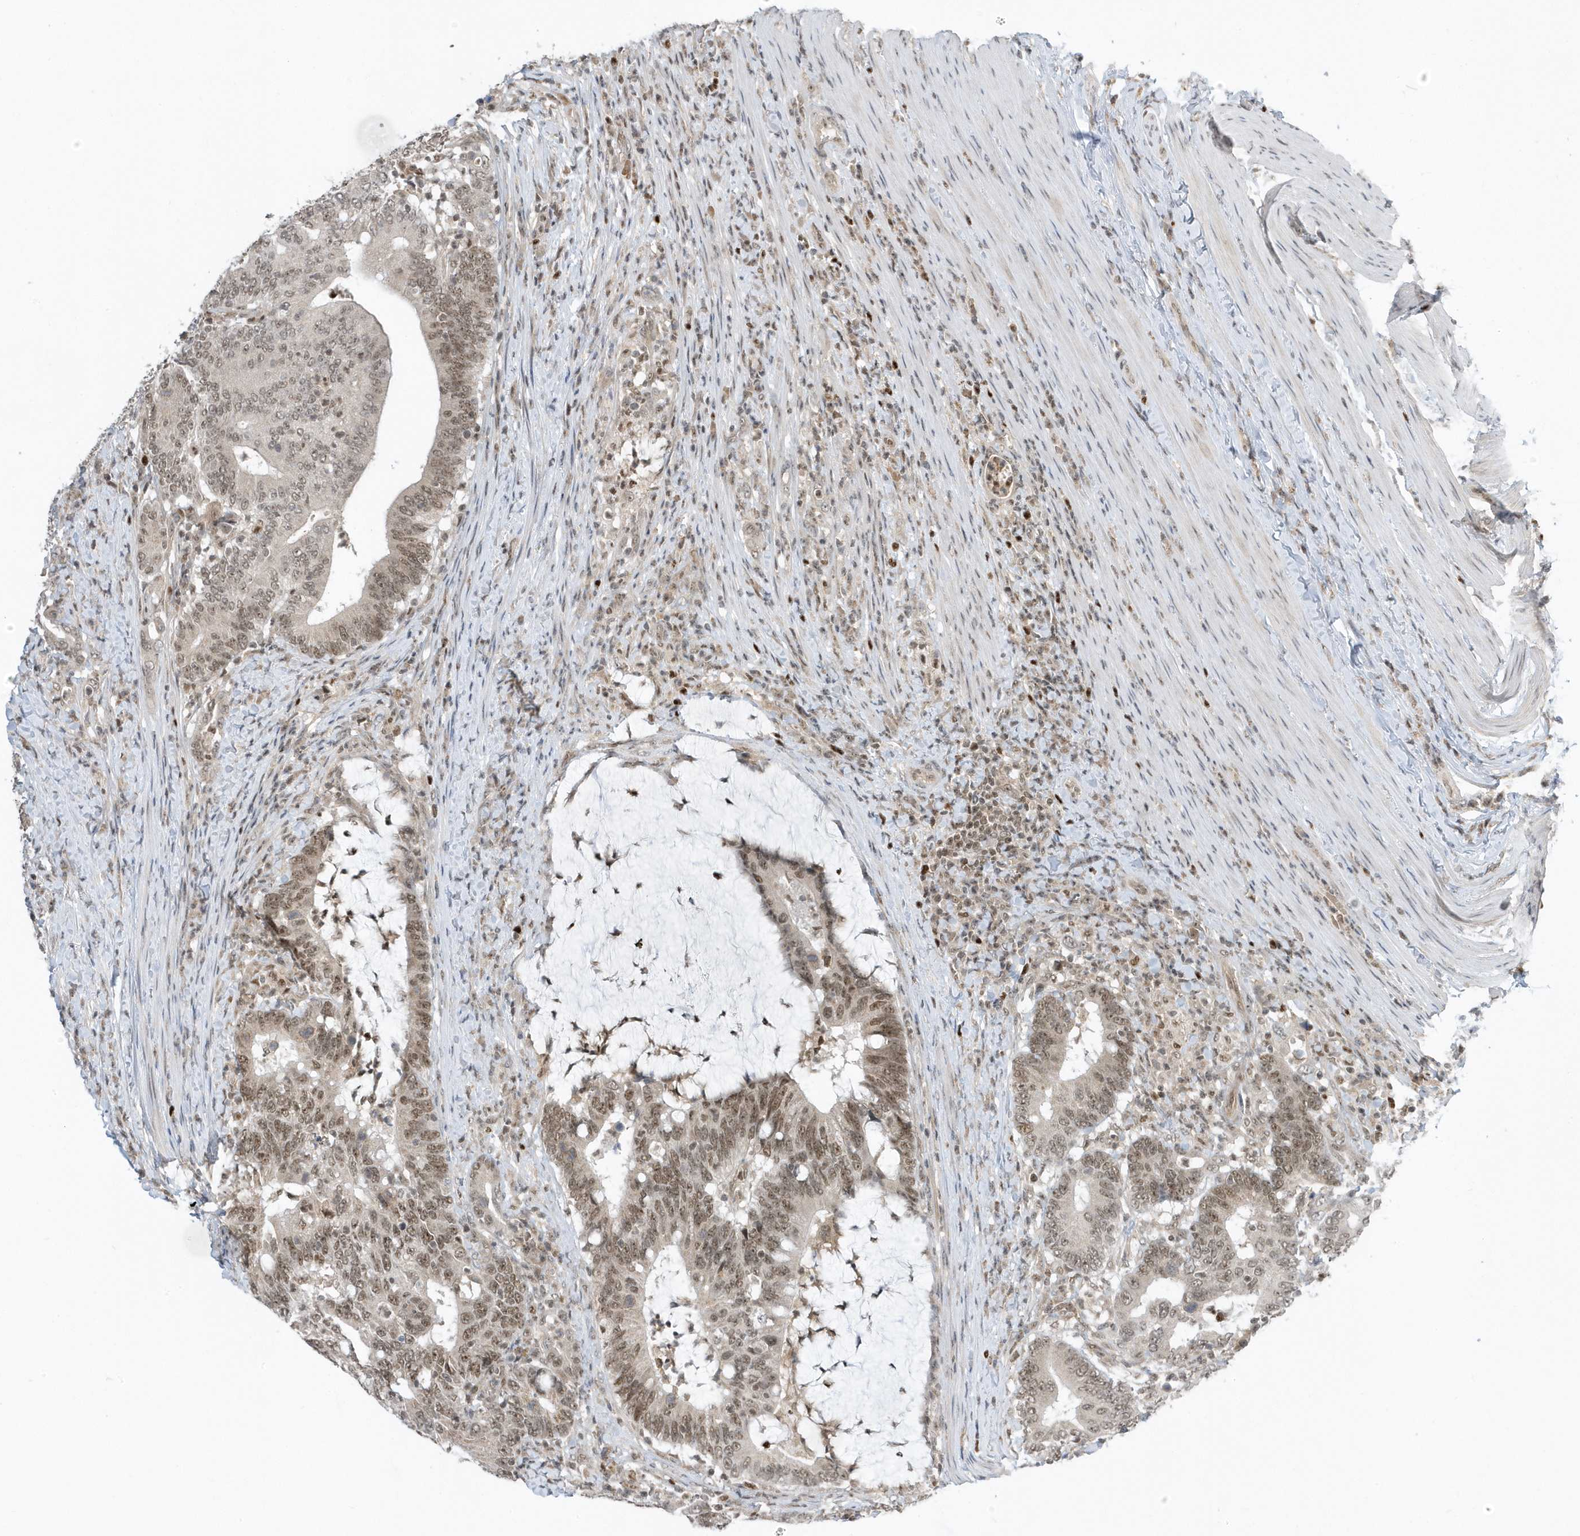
{"staining": {"intensity": "moderate", "quantity": ">75%", "location": "nuclear"}, "tissue": "colorectal cancer", "cell_type": "Tumor cells", "image_type": "cancer", "snomed": [{"axis": "morphology", "description": "Adenocarcinoma, NOS"}, {"axis": "topography", "description": "Colon"}], "caption": "This photomicrograph reveals adenocarcinoma (colorectal) stained with immunohistochemistry to label a protein in brown. The nuclear of tumor cells show moderate positivity for the protein. Nuclei are counter-stained blue.", "gene": "ZNF740", "patient": {"sex": "female", "age": 66}}